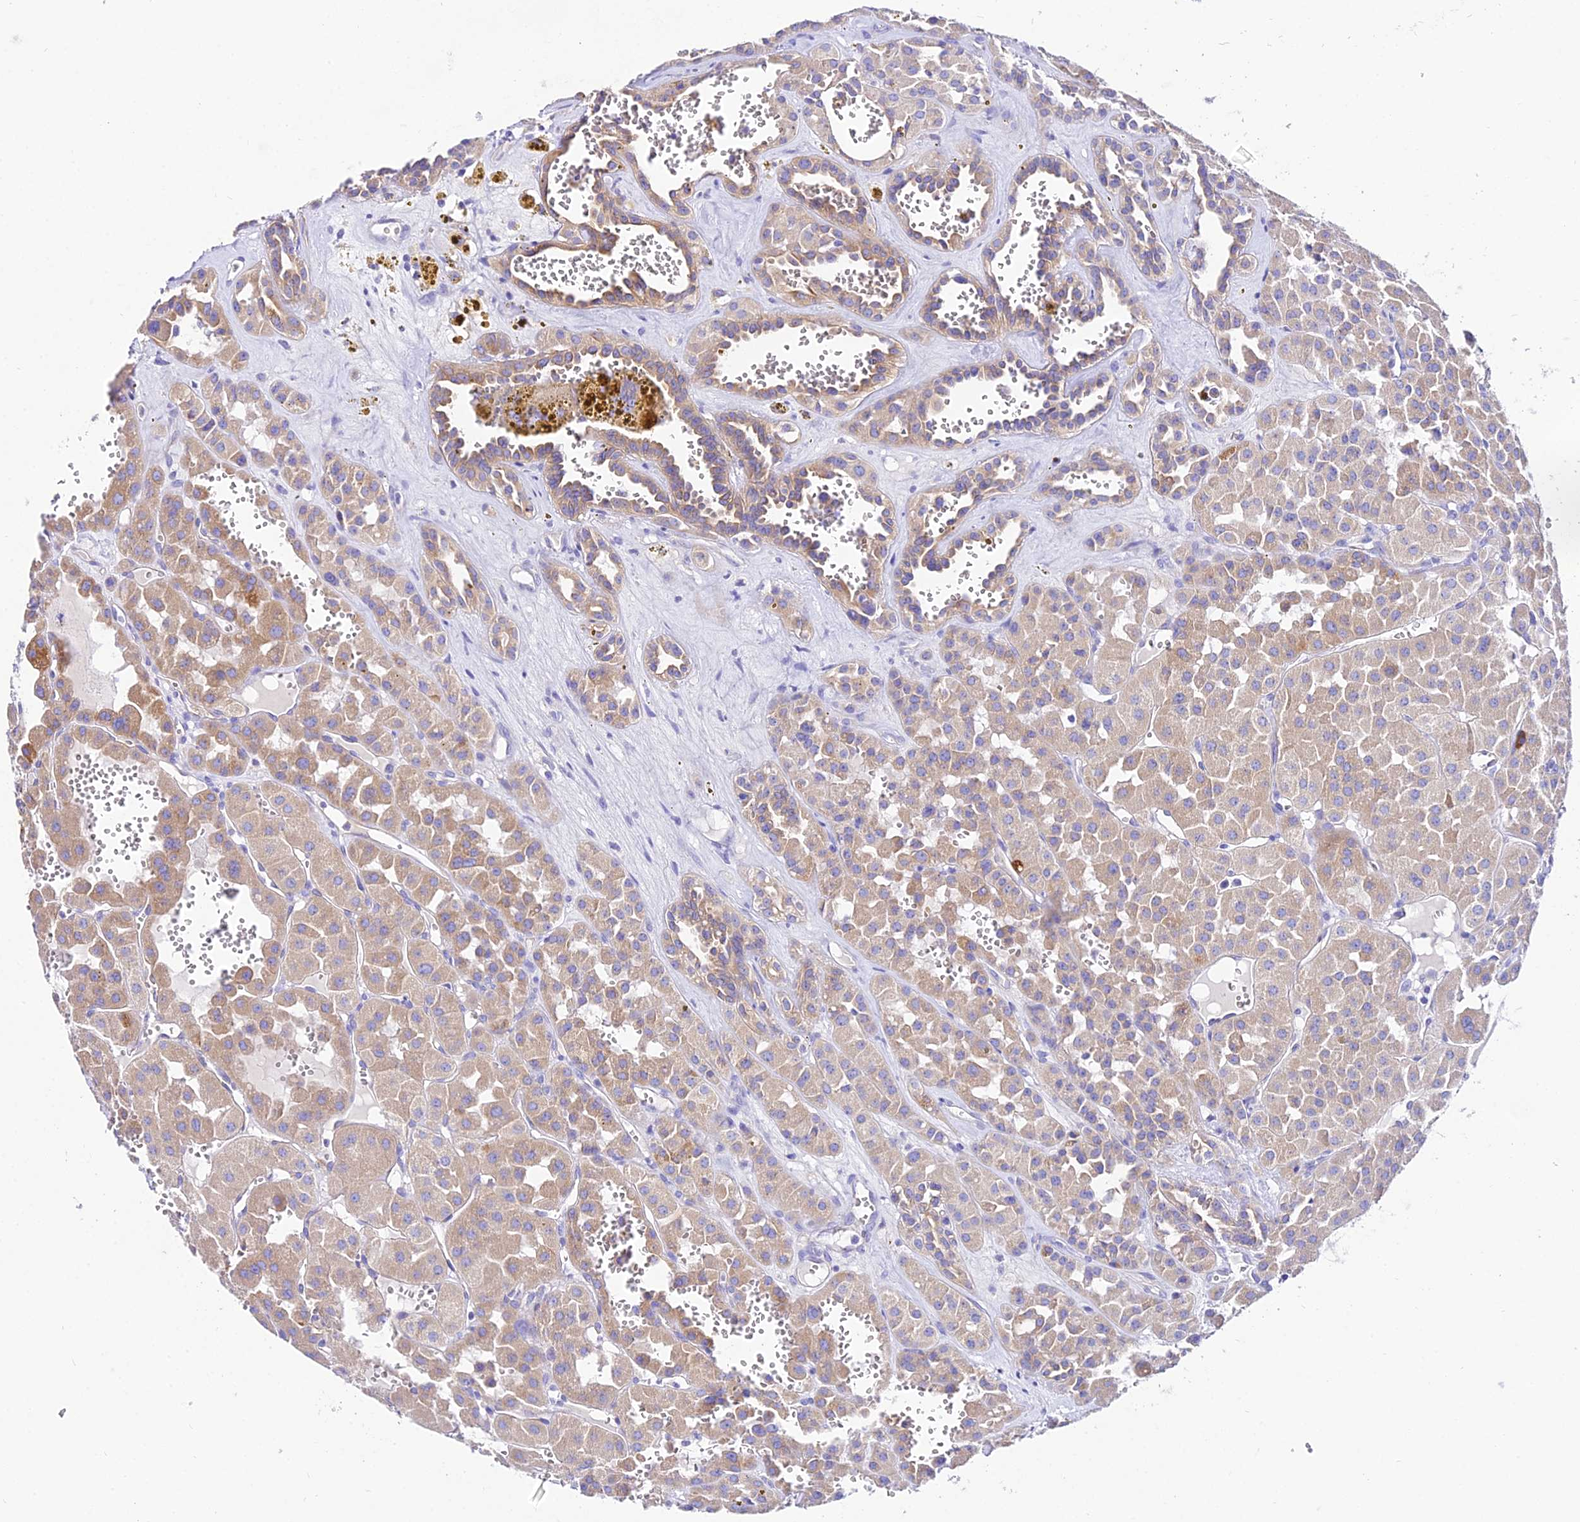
{"staining": {"intensity": "moderate", "quantity": ">75%", "location": "cytoplasmic/membranous"}, "tissue": "renal cancer", "cell_type": "Tumor cells", "image_type": "cancer", "snomed": [{"axis": "morphology", "description": "Carcinoma, NOS"}, {"axis": "topography", "description": "Kidney"}], "caption": "About >75% of tumor cells in human renal cancer display moderate cytoplasmic/membranous protein staining as visualized by brown immunohistochemical staining.", "gene": "TUBA3D", "patient": {"sex": "female", "age": 75}}